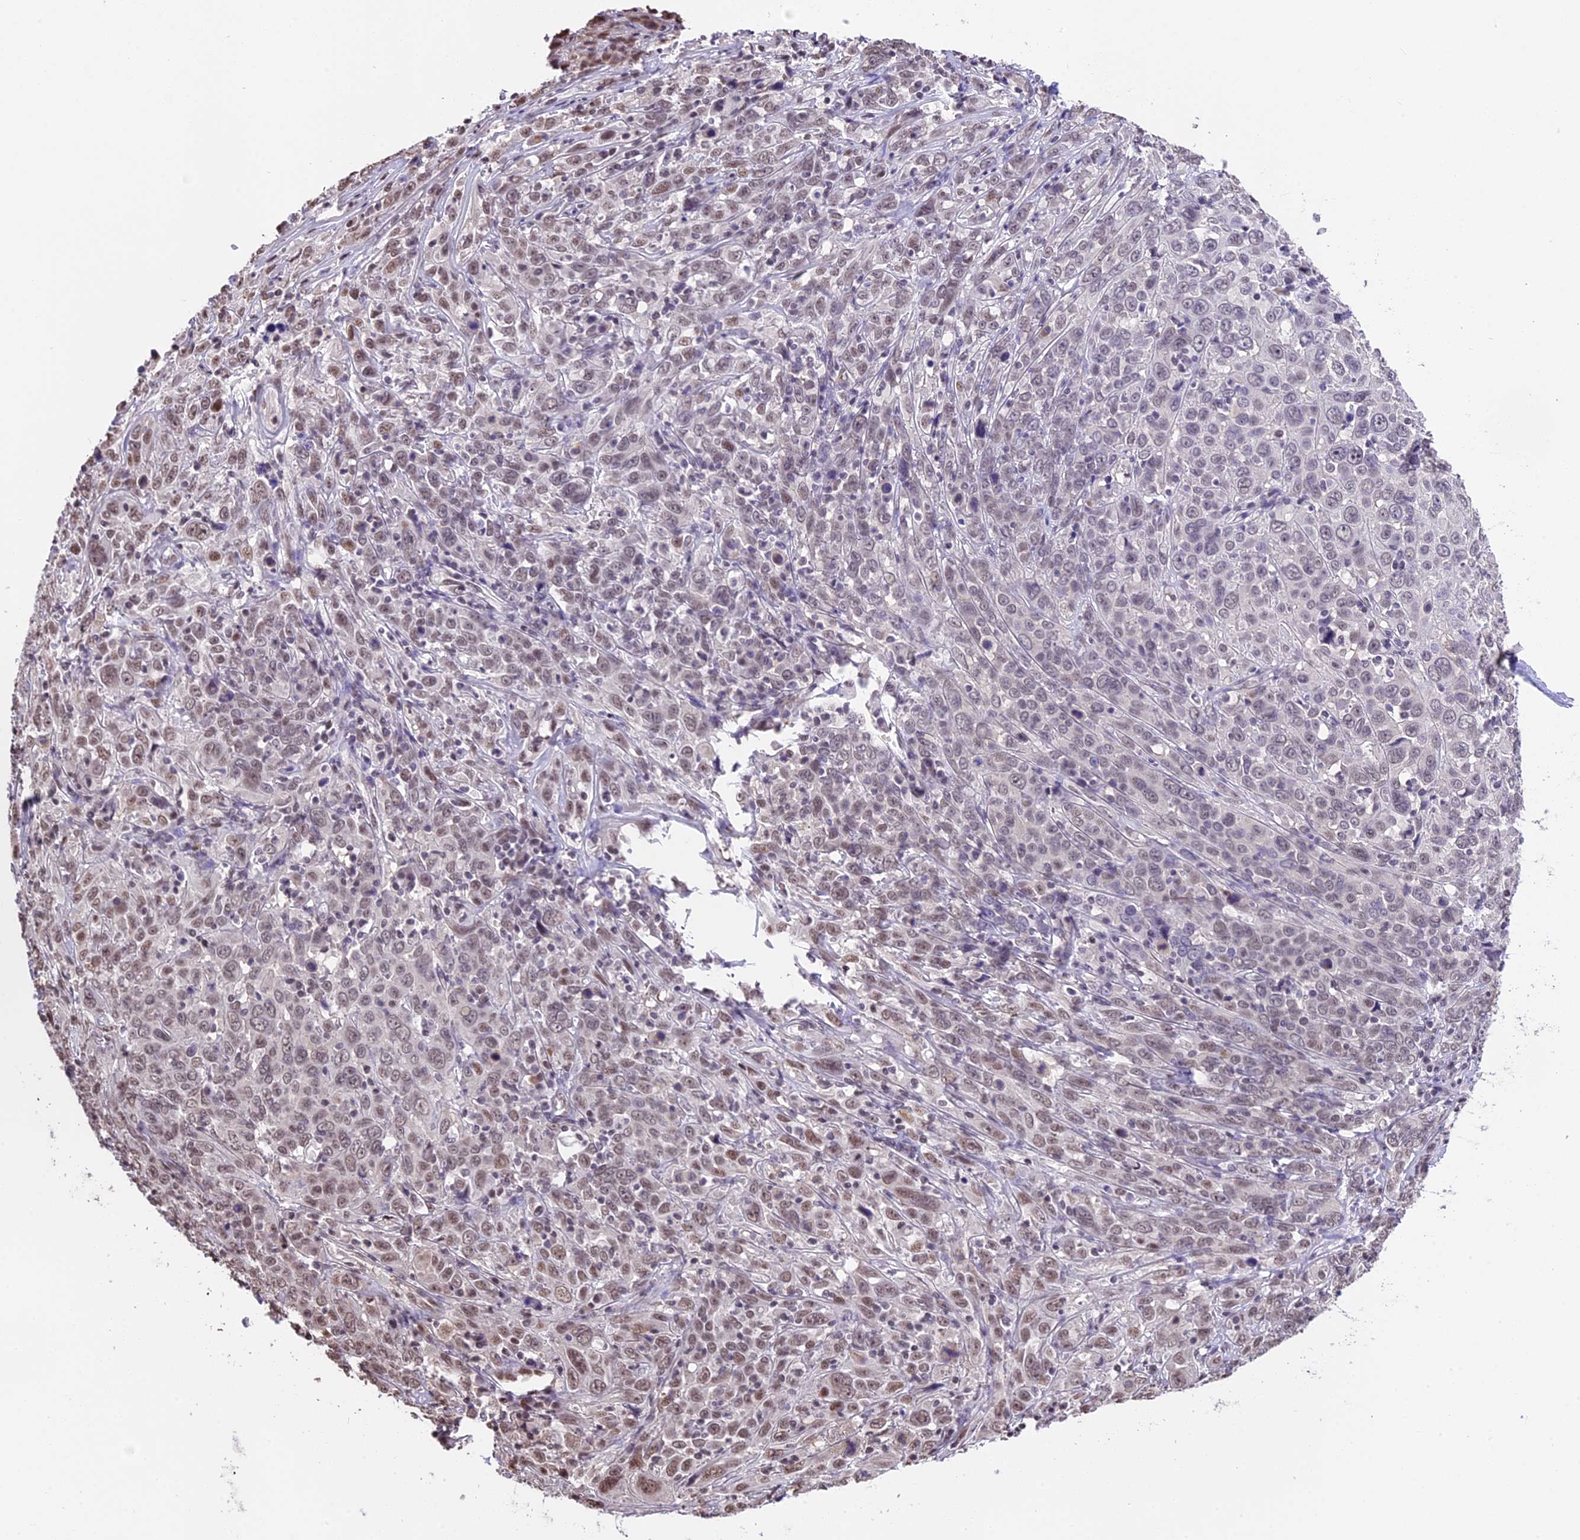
{"staining": {"intensity": "moderate", "quantity": ">75%", "location": "nuclear"}, "tissue": "cervical cancer", "cell_type": "Tumor cells", "image_type": "cancer", "snomed": [{"axis": "morphology", "description": "Squamous cell carcinoma, NOS"}, {"axis": "topography", "description": "Cervix"}], "caption": "A high-resolution micrograph shows IHC staining of squamous cell carcinoma (cervical), which reveals moderate nuclear staining in about >75% of tumor cells. Nuclei are stained in blue.", "gene": "POLR3E", "patient": {"sex": "female", "age": 46}}